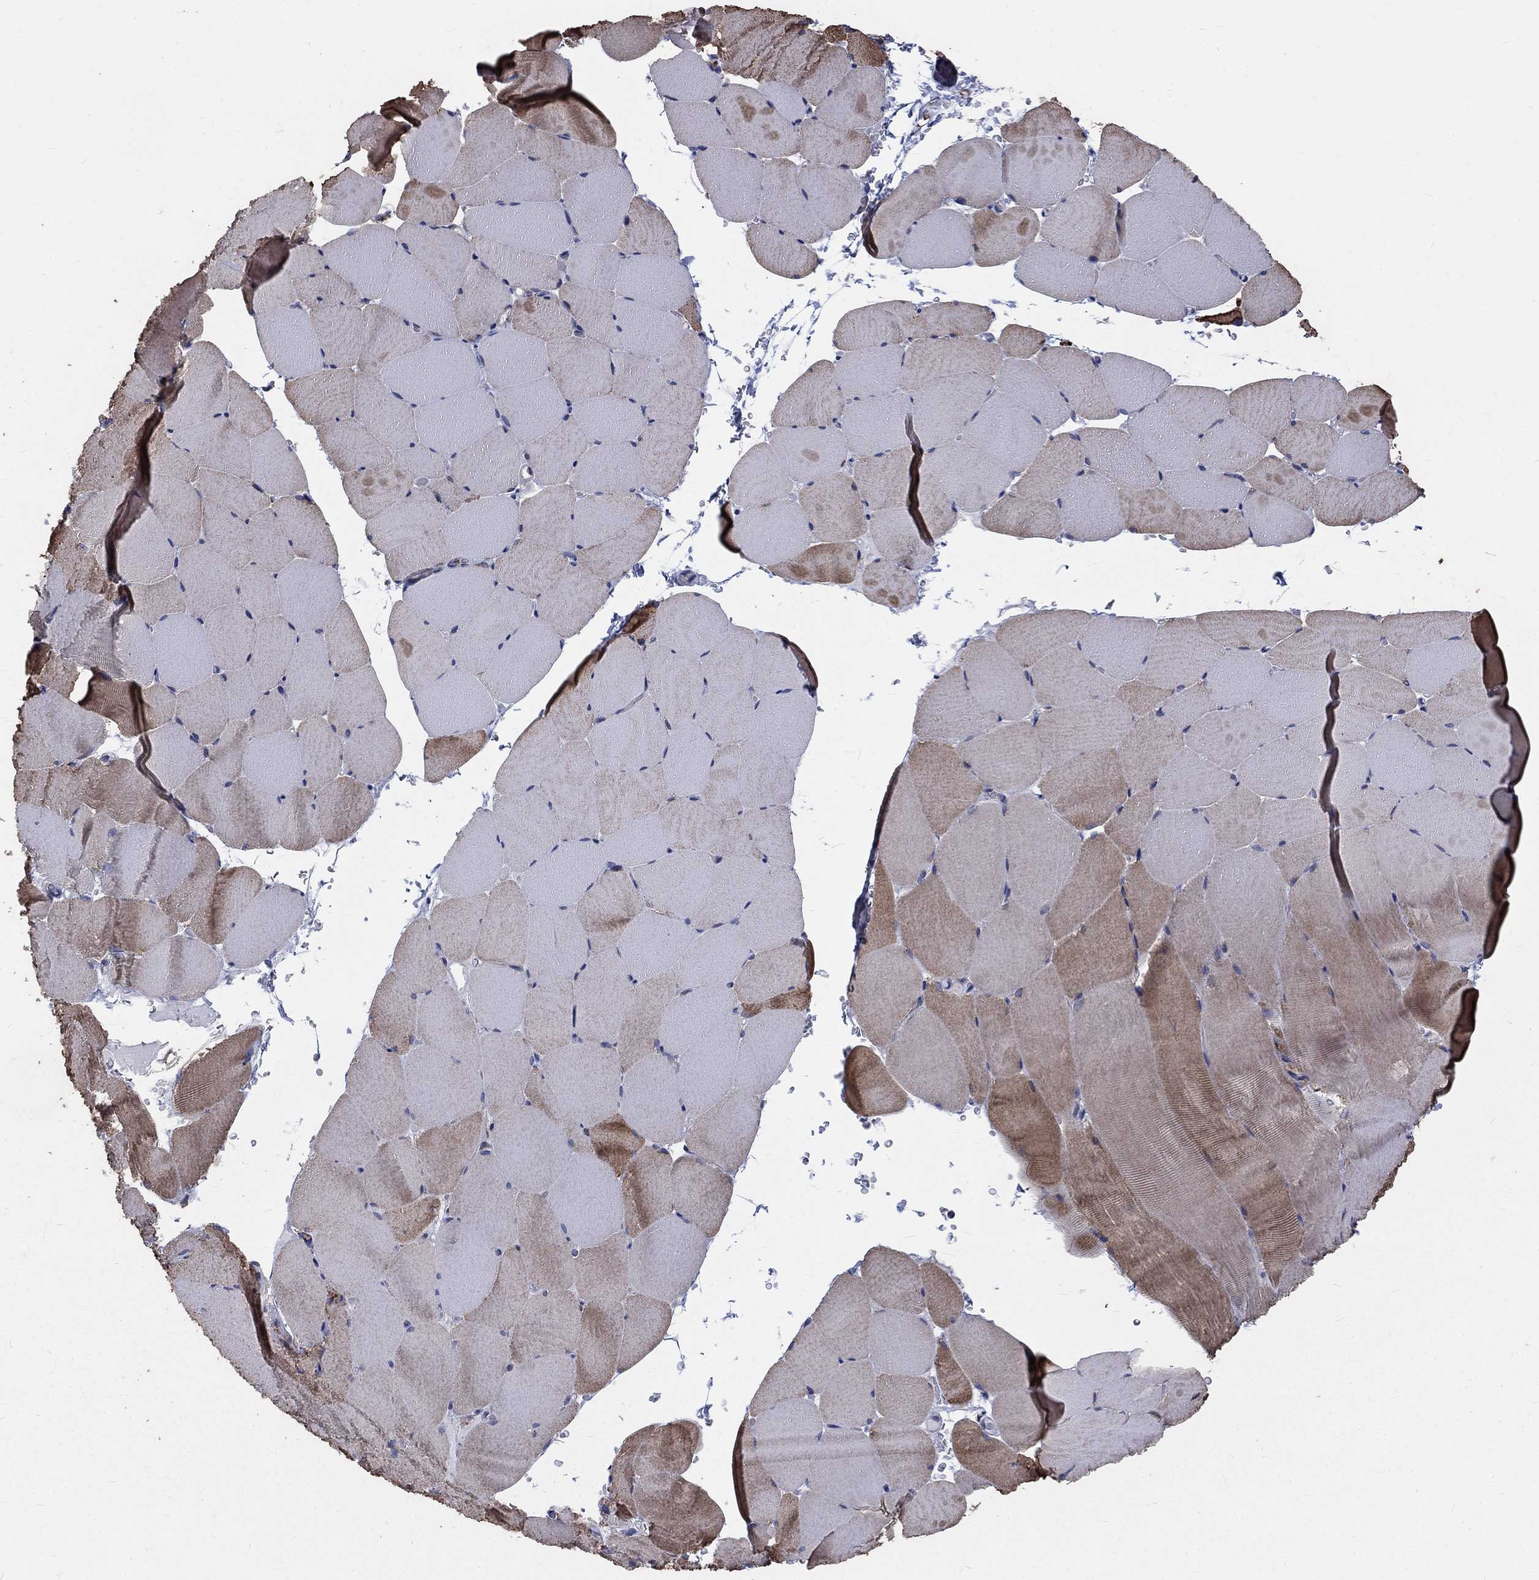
{"staining": {"intensity": "moderate", "quantity": "25%-75%", "location": "cytoplasmic/membranous"}, "tissue": "skeletal muscle", "cell_type": "Myocytes", "image_type": "normal", "snomed": [{"axis": "morphology", "description": "Normal tissue, NOS"}, {"axis": "topography", "description": "Skeletal muscle"}], "caption": "This is a micrograph of IHC staining of normal skeletal muscle, which shows moderate positivity in the cytoplasmic/membranous of myocytes.", "gene": "NME7", "patient": {"sex": "female", "age": 37}}